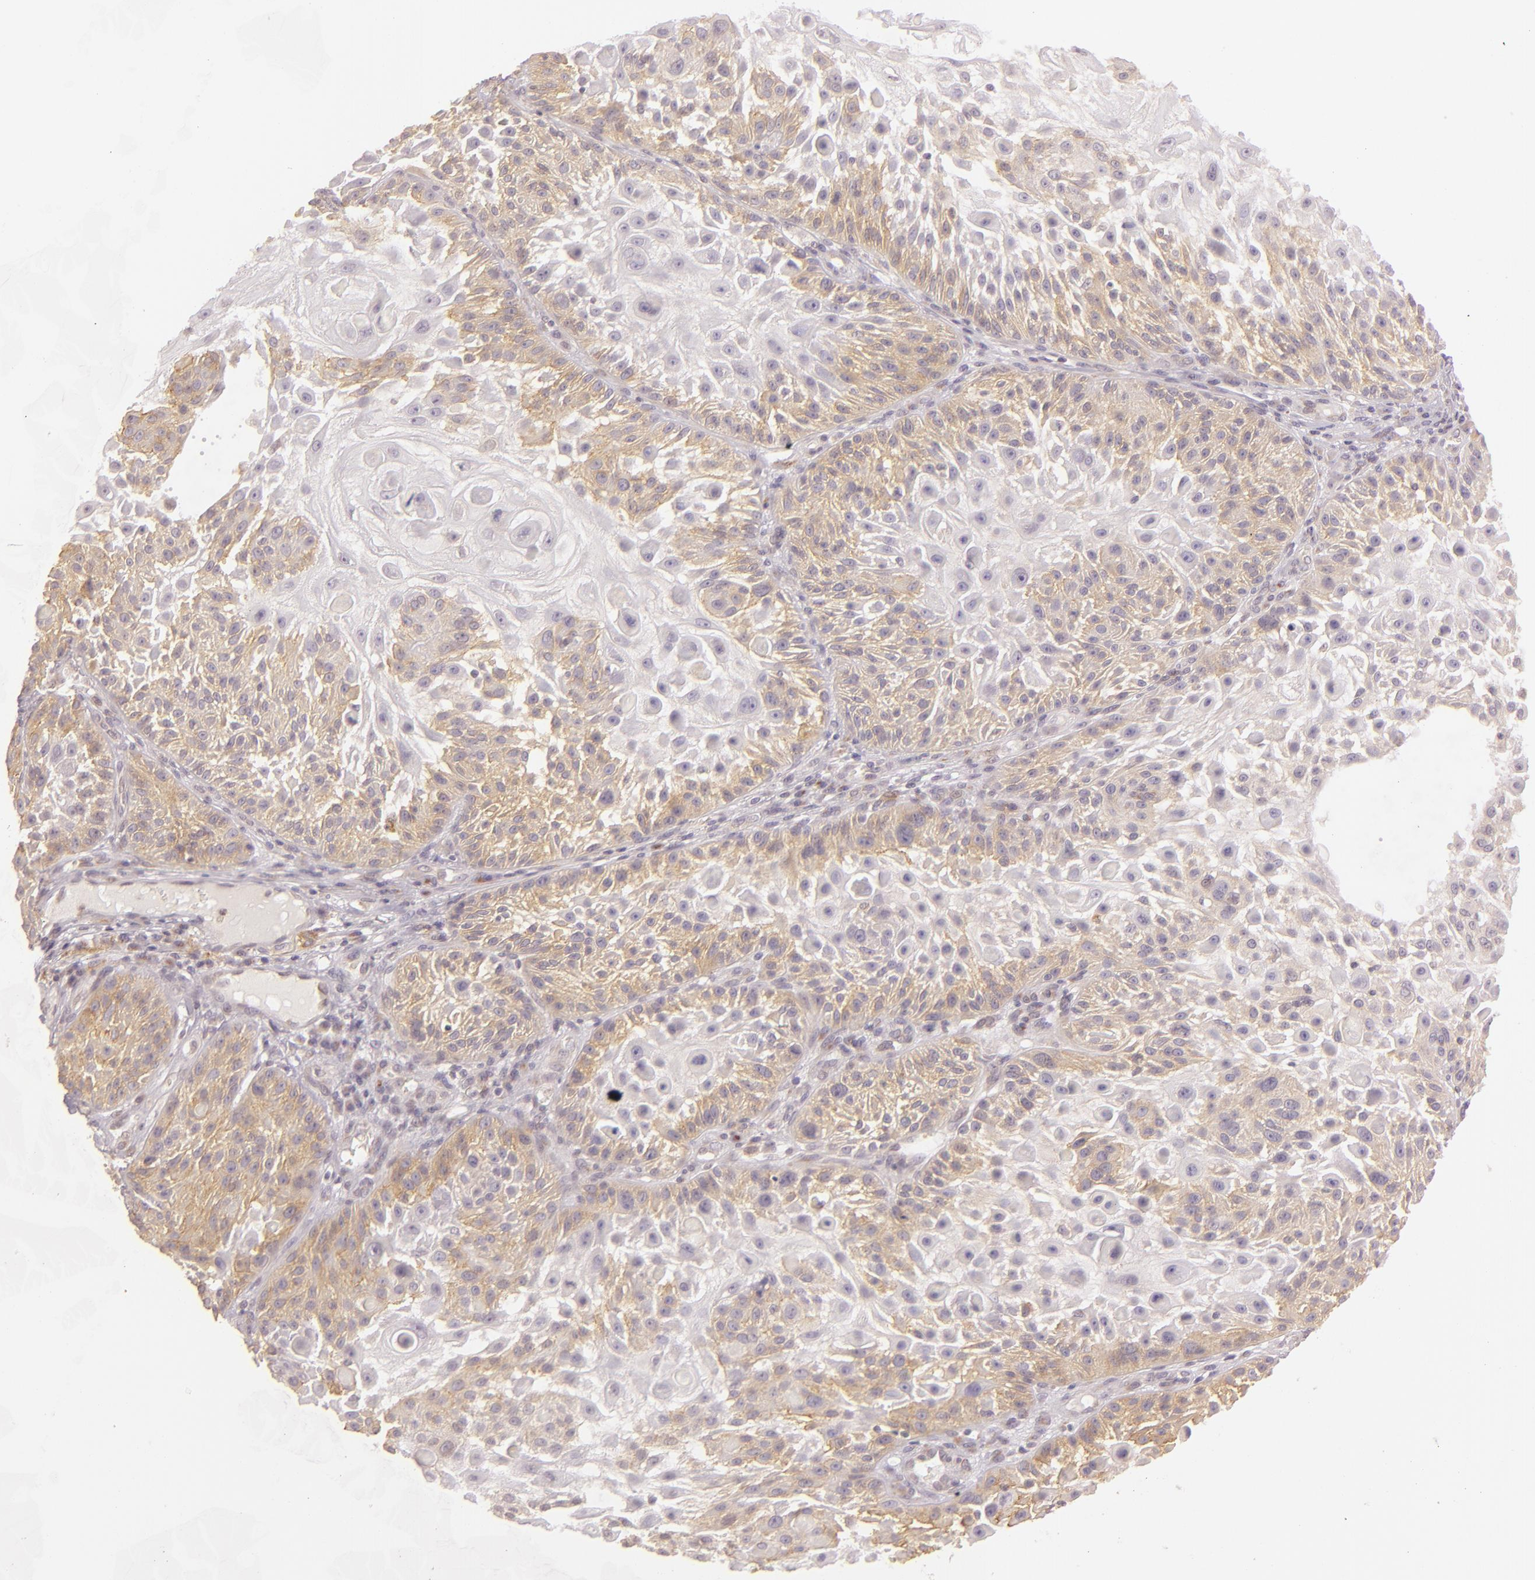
{"staining": {"intensity": "moderate", "quantity": "25%-75%", "location": "cytoplasmic/membranous"}, "tissue": "skin cancer", "cell_type": "Tumor cells", "image_type": "cancer", "snomed": [{"axis": "morphology", "description": "Squamous cell carcinoma, NOS"}, {"axis": "topography", "description": "Skin"}], "caption": "Immunohistochemistry staining of skin cancer, which exhibits medium levels of moderate cytoplasmic/membranous expression in about 25%-75% of tumor cells indicating moderate cytoplasmic/membranous protein positivity. The staining was performed using DAB (3,3'-diaminobenzidine) (brown) for protein detection and nuclei were counterstained in hematoxylin (blue).", "gene": "LGMN", "patient": {"sex": "female", "age": 89}}